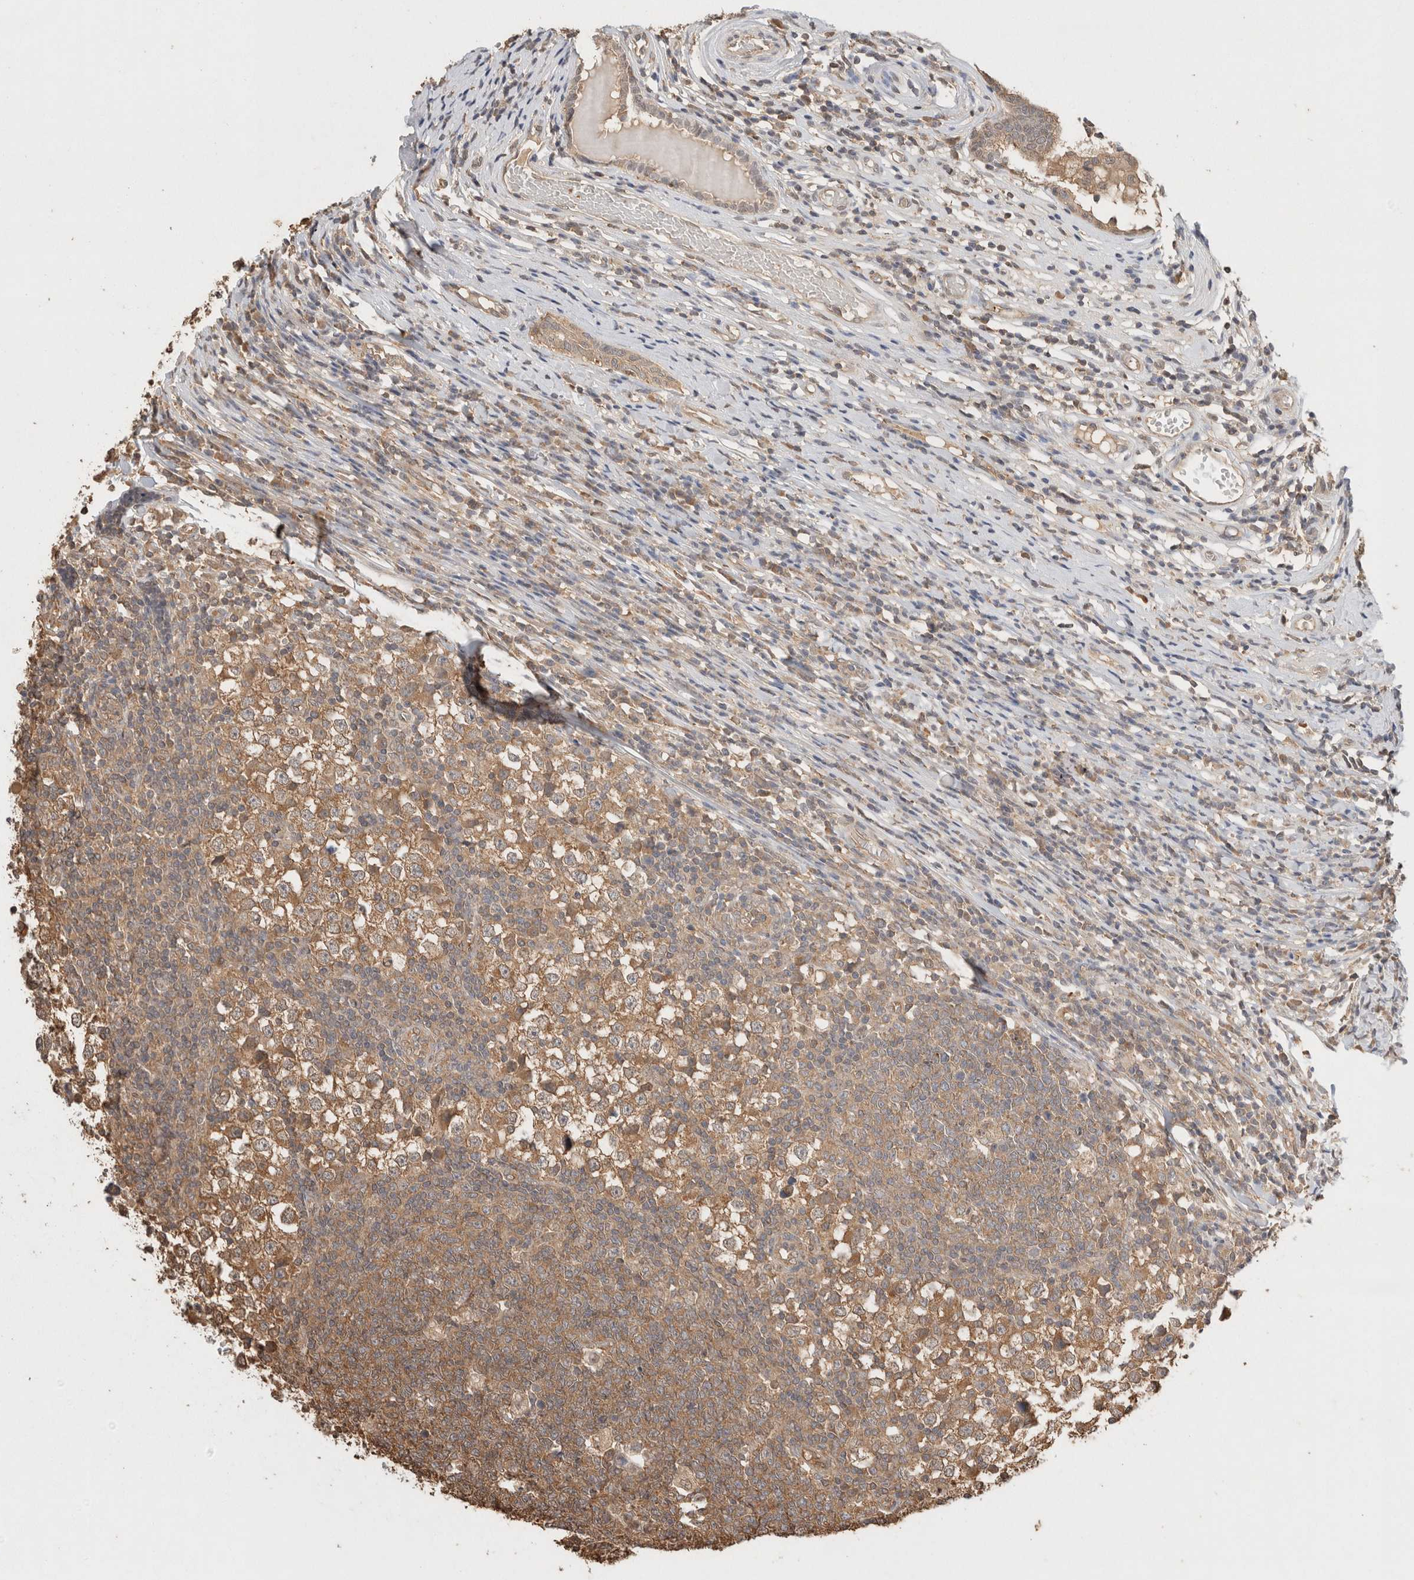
{"staining": {"intensity": "moderate", "quantity": ">75%", "location": "cytoplasmic/membranous"}, "tissue": "testis cancer", "cell_type": "Tumor cells", "image_type": "cancer", "snomed": [{"axis": "morphology", "description": "Seminoma, NOS"}, {"axis": "topography", "description": "Testis"}], "caption": "Immunohistochemical staining of testis cancer (seminoma) reveals medium levels of moderate cytoplasmic/membranous staining in approximately >75% of tumor cells.", "gene": "YWHAH", "patient": {"sex": "male", "age": 65}}